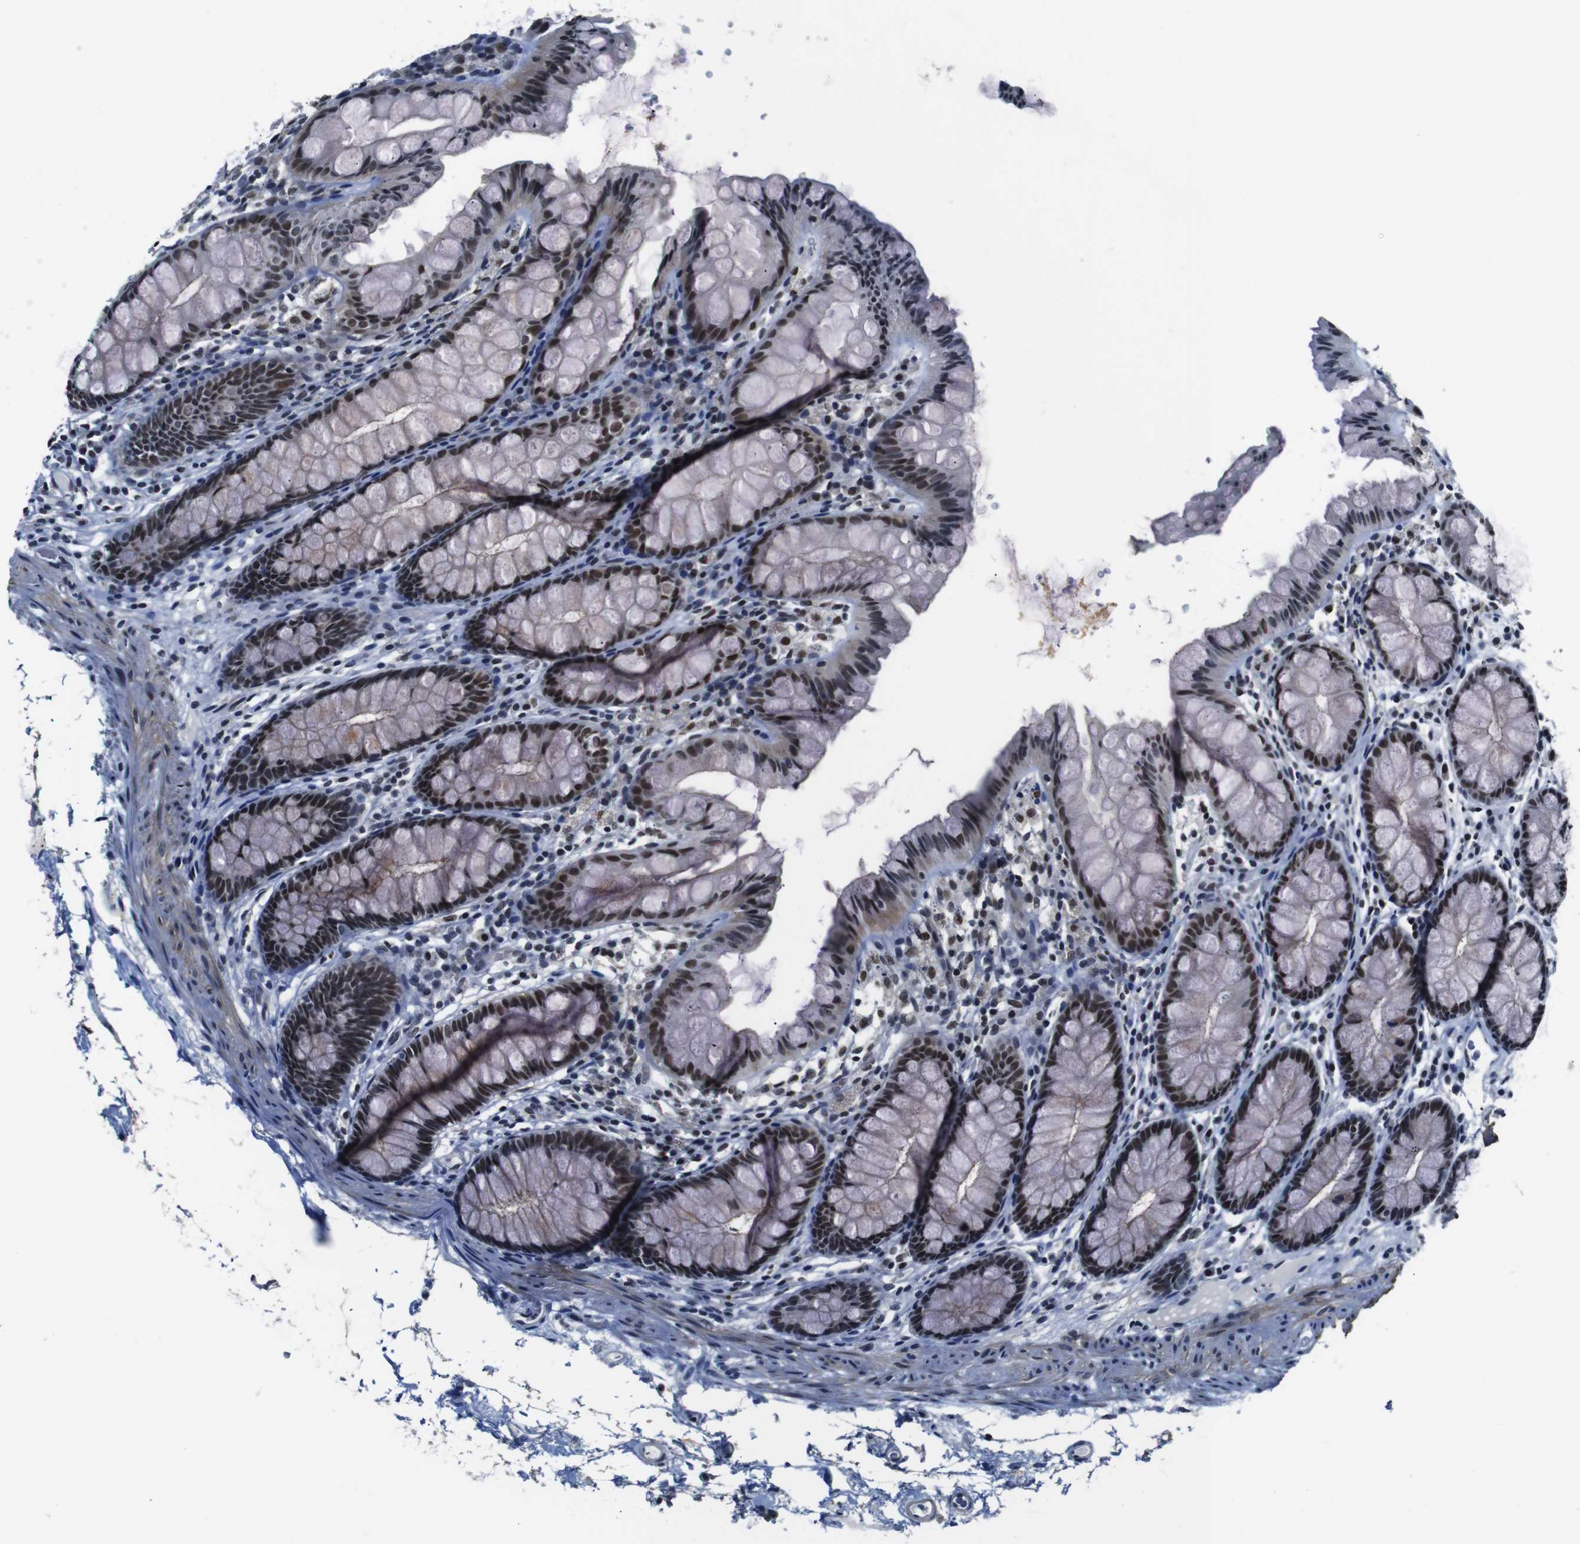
{"staining": {"intensity": "weak", "quantity": "25%-75%", "location": "cytoplasmic/membranous,nuclear"}, "tissue": "colon", "cell_type": "Endothelial cells", "image_type": "normal", "snomed": [{"axis": "morphology", "description": "Normal tissue, NOS"}, {"axis": "topography", "description": "Colon"}], "caption": "Weak cytoplasmic/membranous,nuclear expression for a protein is seen in approximately 25%-75% of endothelial cells of benign colon using immunohistochemistry (IHC).", "gene": "ILDR2", "patient": {"sex": "female", "age": 55}}